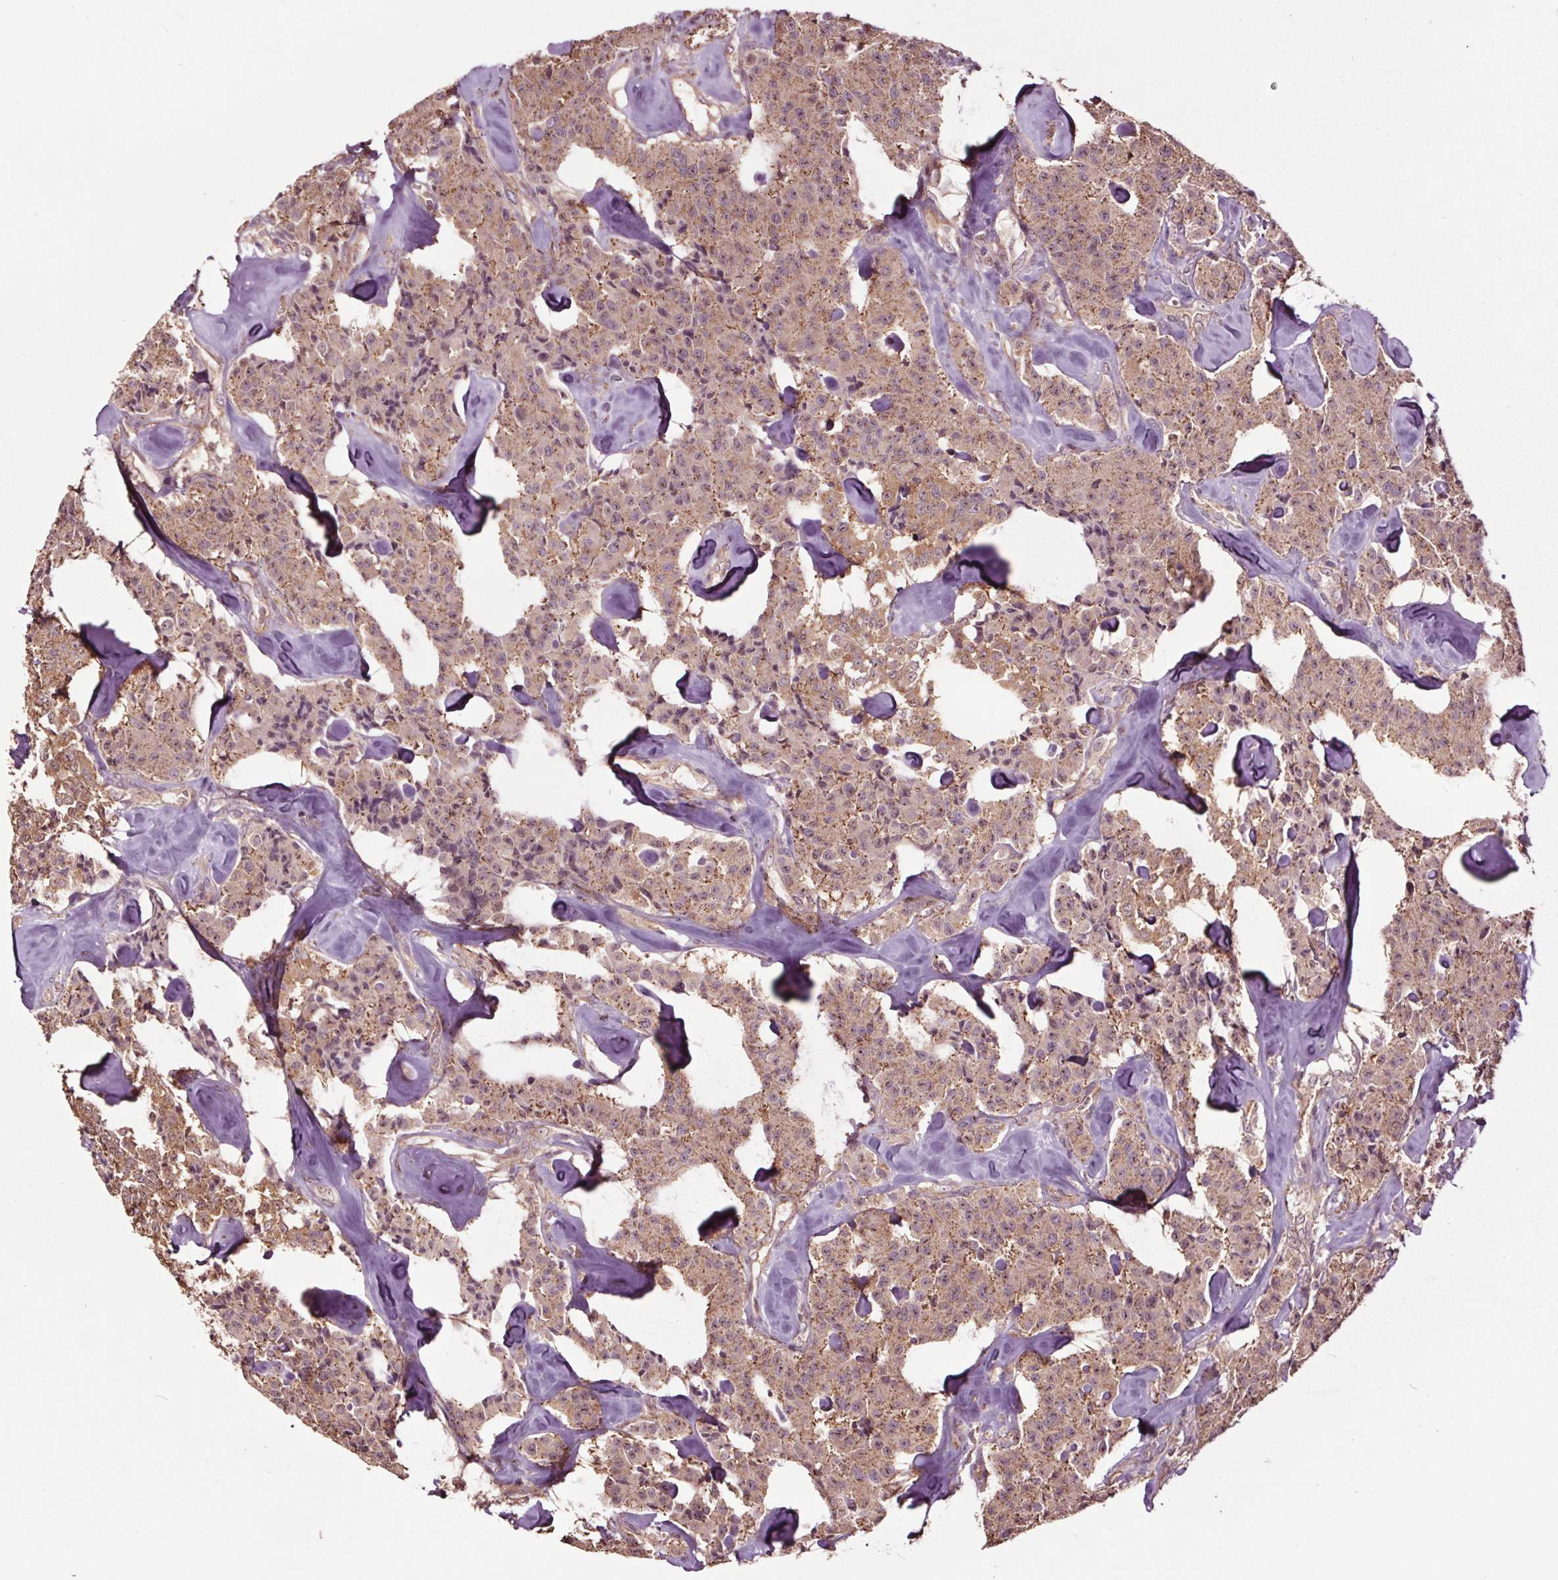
{"staining": {"intensity": "weak", "quantity": ">75%", "location": "cytoplasmic/membranous"}, "tissue": "carcinoid", "cell_type": "Tumor cells", "image_type": "cancer", "snomed": [{"axis": "morphology", "description": "Carcinoid, malignant, NOS"}, {"axis": "topography", "description": "Pancreas"}], "caption": "Malignant carcinoid stained for a protein demonstrates weak cytoplasmic/membranous positivity in tumor cells.", "gene": "CEP95", "patient": {"sex": "male", "age": 41}}